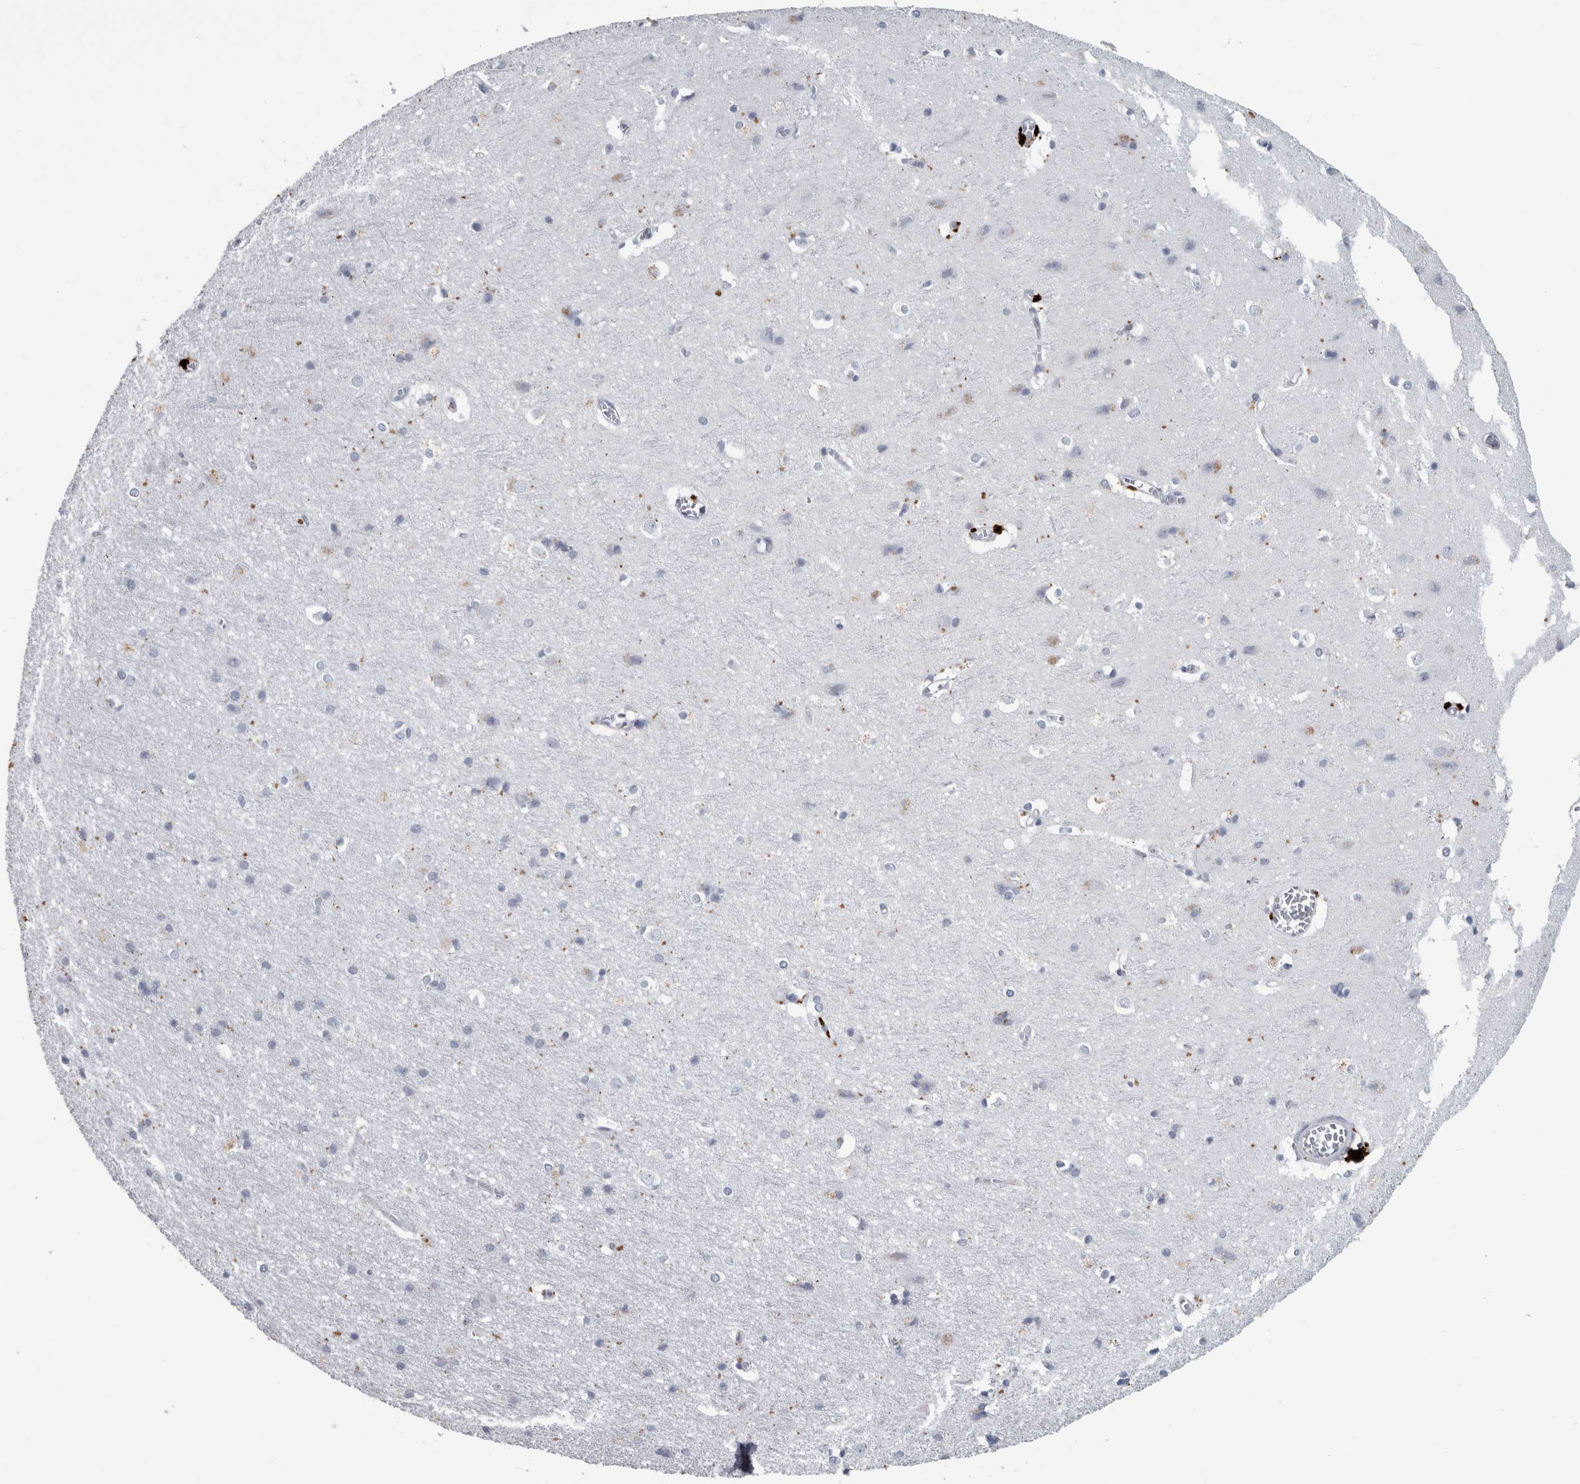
{"staining": {"intensity": "negative", "quantity": "none", "location": "none"}, "tissue": "cerebral cortex", "cell_type": "Endothelial cells", "image_type": "normal", "snomed": [{"axis": "morphology", "description": "Normal tissue, NOS"}, {"axis": "topography", "description": "Cerebral cortex"}], "caption": "An immunohistochemistry (IHC) photomicrograph of benign cerebral cortex is shown. There is no staining in endothelial cells of cerebral cortex. (Brightfield microscopy of DAB (3,3'-diaminobenzidine) immunohistochemistry (IHC) at high magnification).", "gene": "DPP7", "patient": {"sex": "male", "age": 54}}